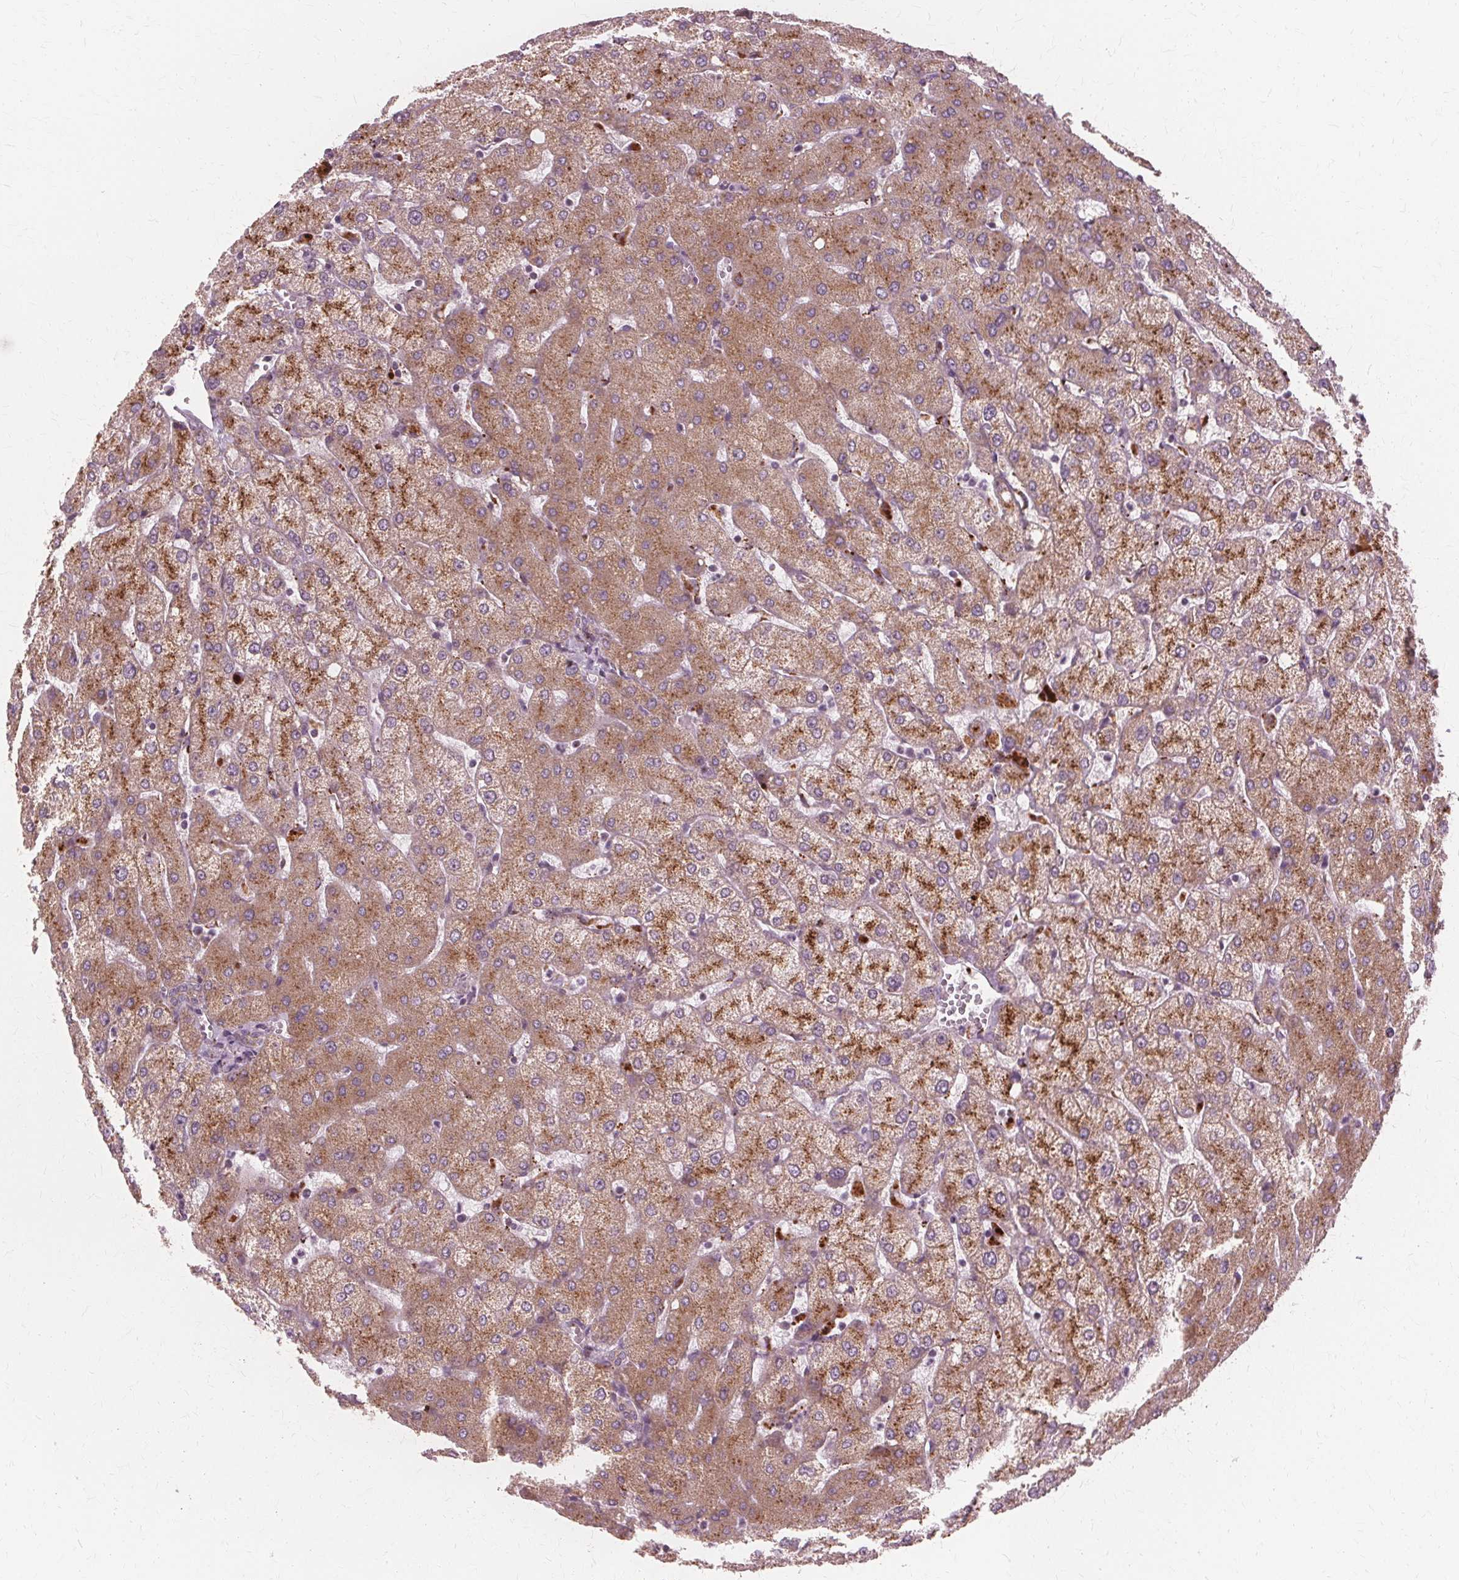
{"staining": {"intensity": "weak", "quantity": "25%-75%", "location": "cytoplasmic/membranous"}, "tissue": "liver", "cell_type": "Cholangiocytes", "image_type": "normal", "snomed": [{"axis": "morphology", "description": "Normal tissue, NOS"}, {"axis": "topography", "description": "Liver"}], "caption": "Brown immunohistochemical staining in benign human liver displays weak cytoplasmic/membranous expression in approximately 25%-75% of cholangiocytes.", "gene": "DNASE2", "patient": {"sex": "female", "age": 54}}